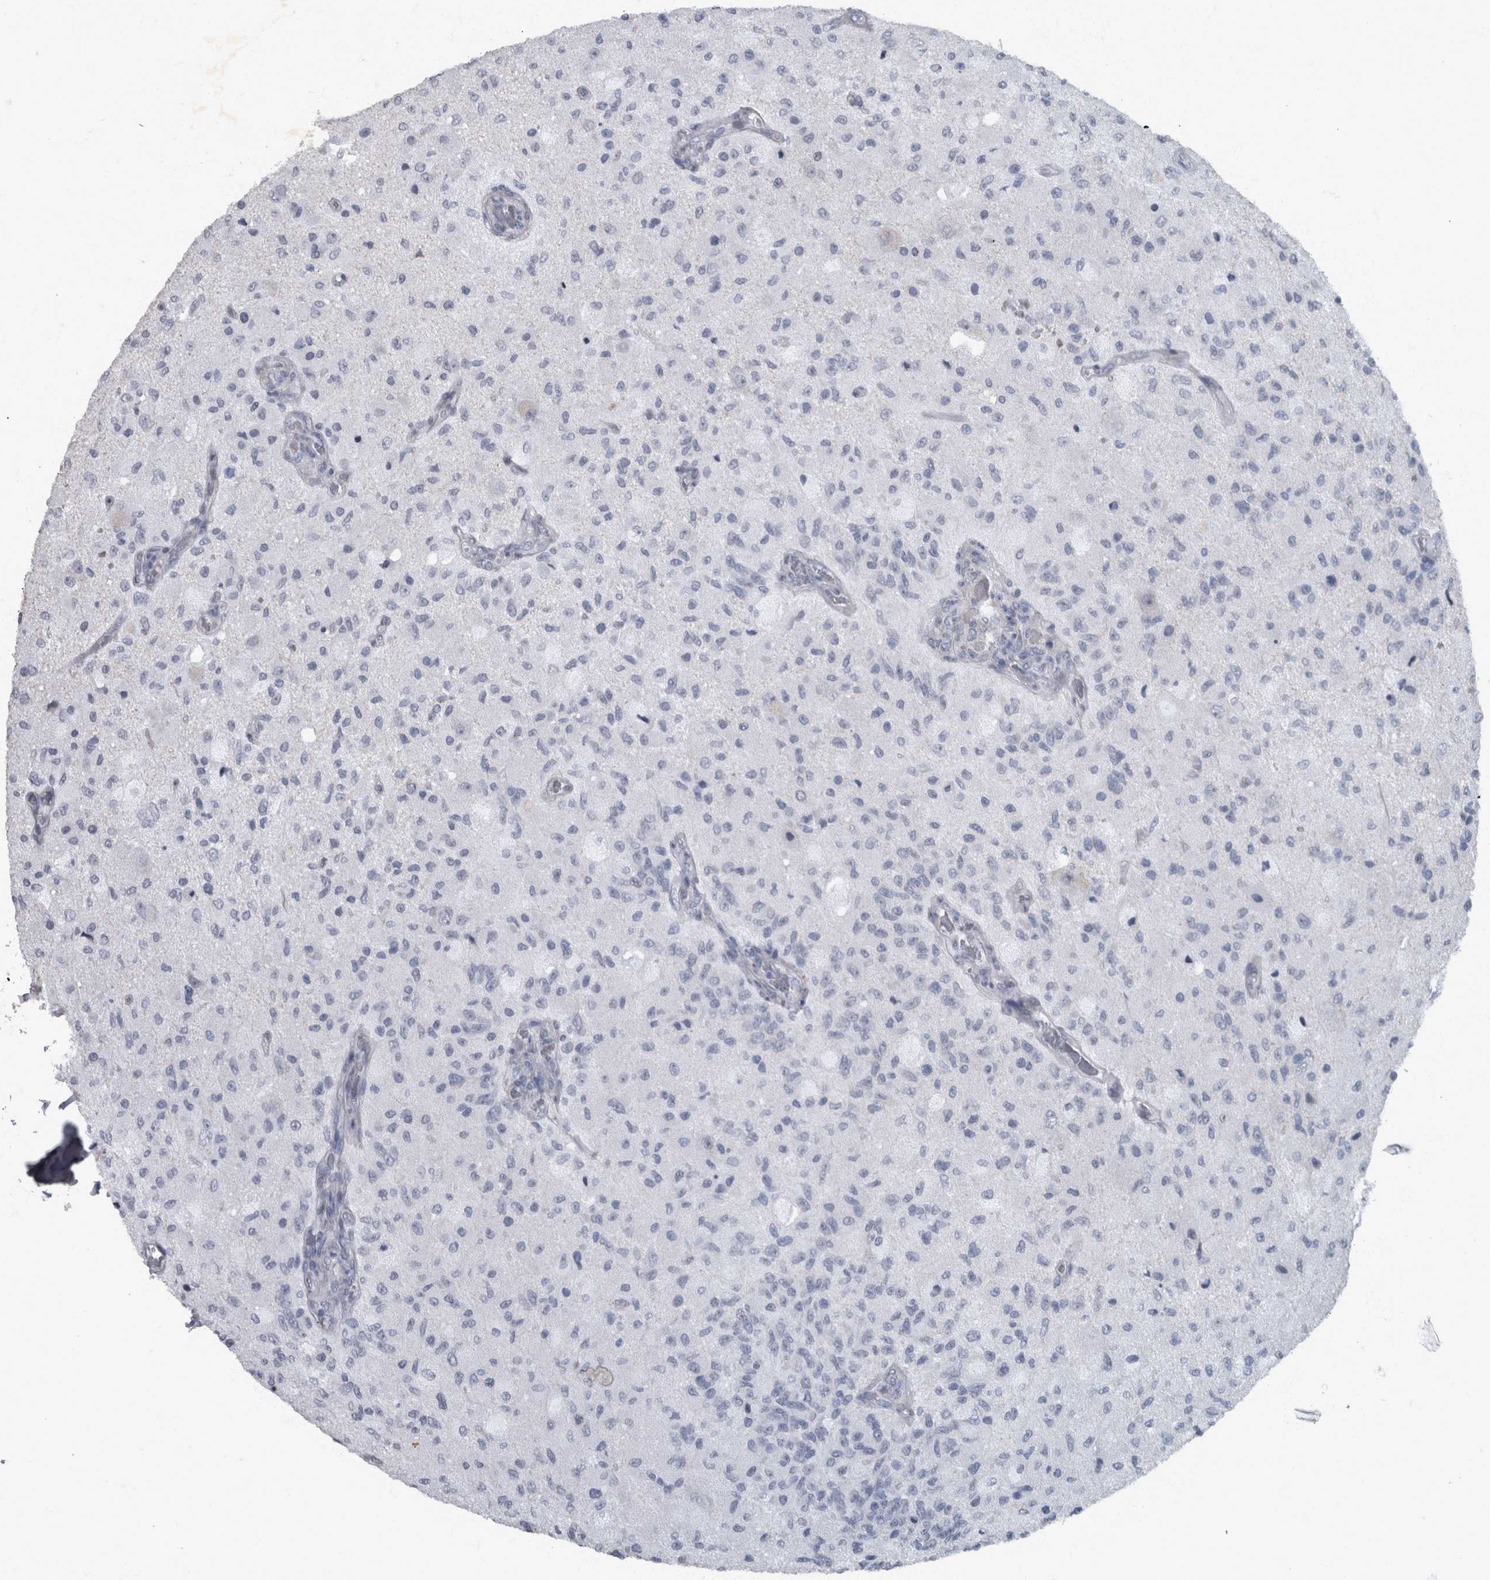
{"staining": {"intensity": "negative", "quantity": "none", "location": "none"}, "tissue": "glioma", "cell_type": "Tumor cells", "image_type": "cancer", "snomed": [{"axis": "morphology", "description": "Normal tissue, NOS"}, {"axis": "morphology", "description": "Glioma, malignant, High grade"}, {"axis": "topography", "description": "Cerebral cortex"}], "caption": "Immunohistochemical staining of human malignant high-grade glioma displays no significant positivity in tumor cells.", "gene": "WDR33", "patient": {"sex": "male", "age": 77}}